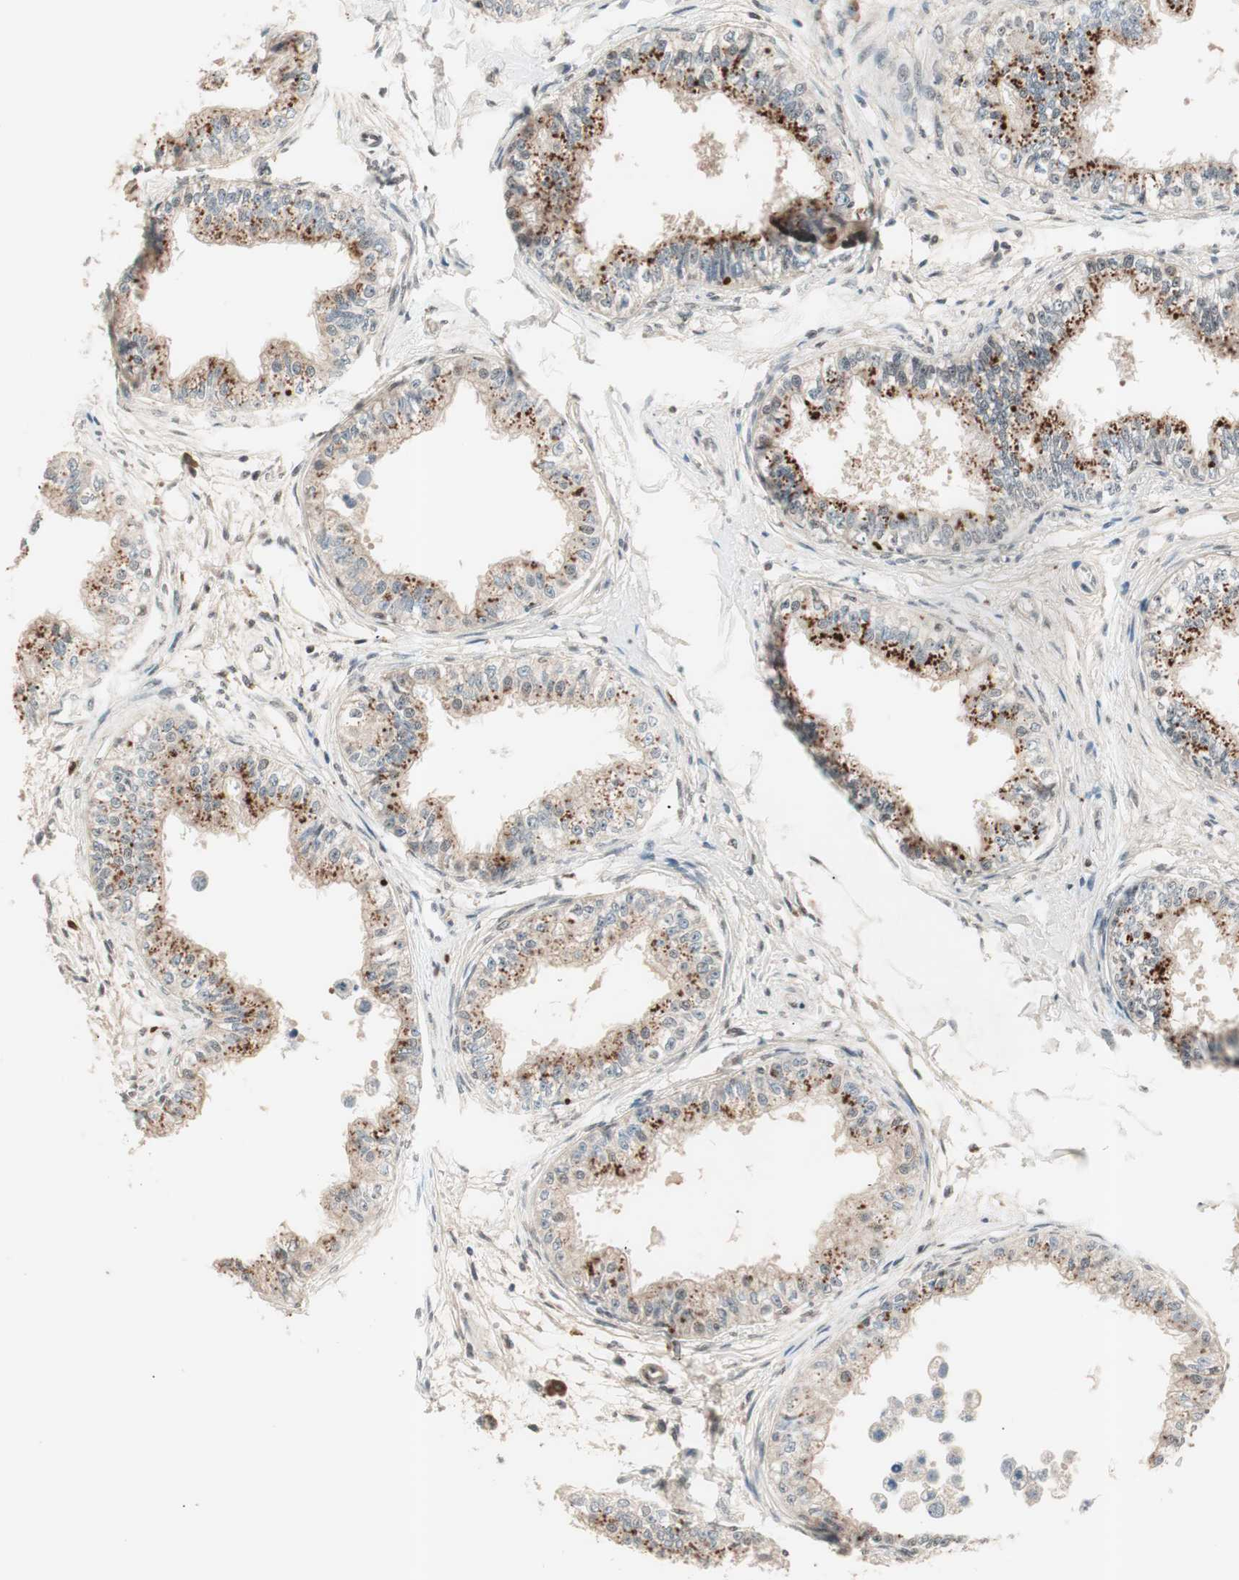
{"staining": {"intensity": "weak", "quantity": "<25%", "location": "nuclear"}, "tissue": "epididymis", "cell_type": "Glandular cells", "image_type": "normal", "snomed": [{"axis": "morphology", "description": "Normal tissue, NOS"}, {"axis": "morphology", "description": "Adenocarcinoma, metastatic, NOS"}, {"axis": "topography", "description": "Testis"}, {"axis": "topography", "description": "Epididymis"}], "caption": "This is an immunohistochemistry image of unremarkable human epididymis. There is no staining in glandular cells.", "gene": "NFRKB", "patient": {"sex": "male", "age": 26}}